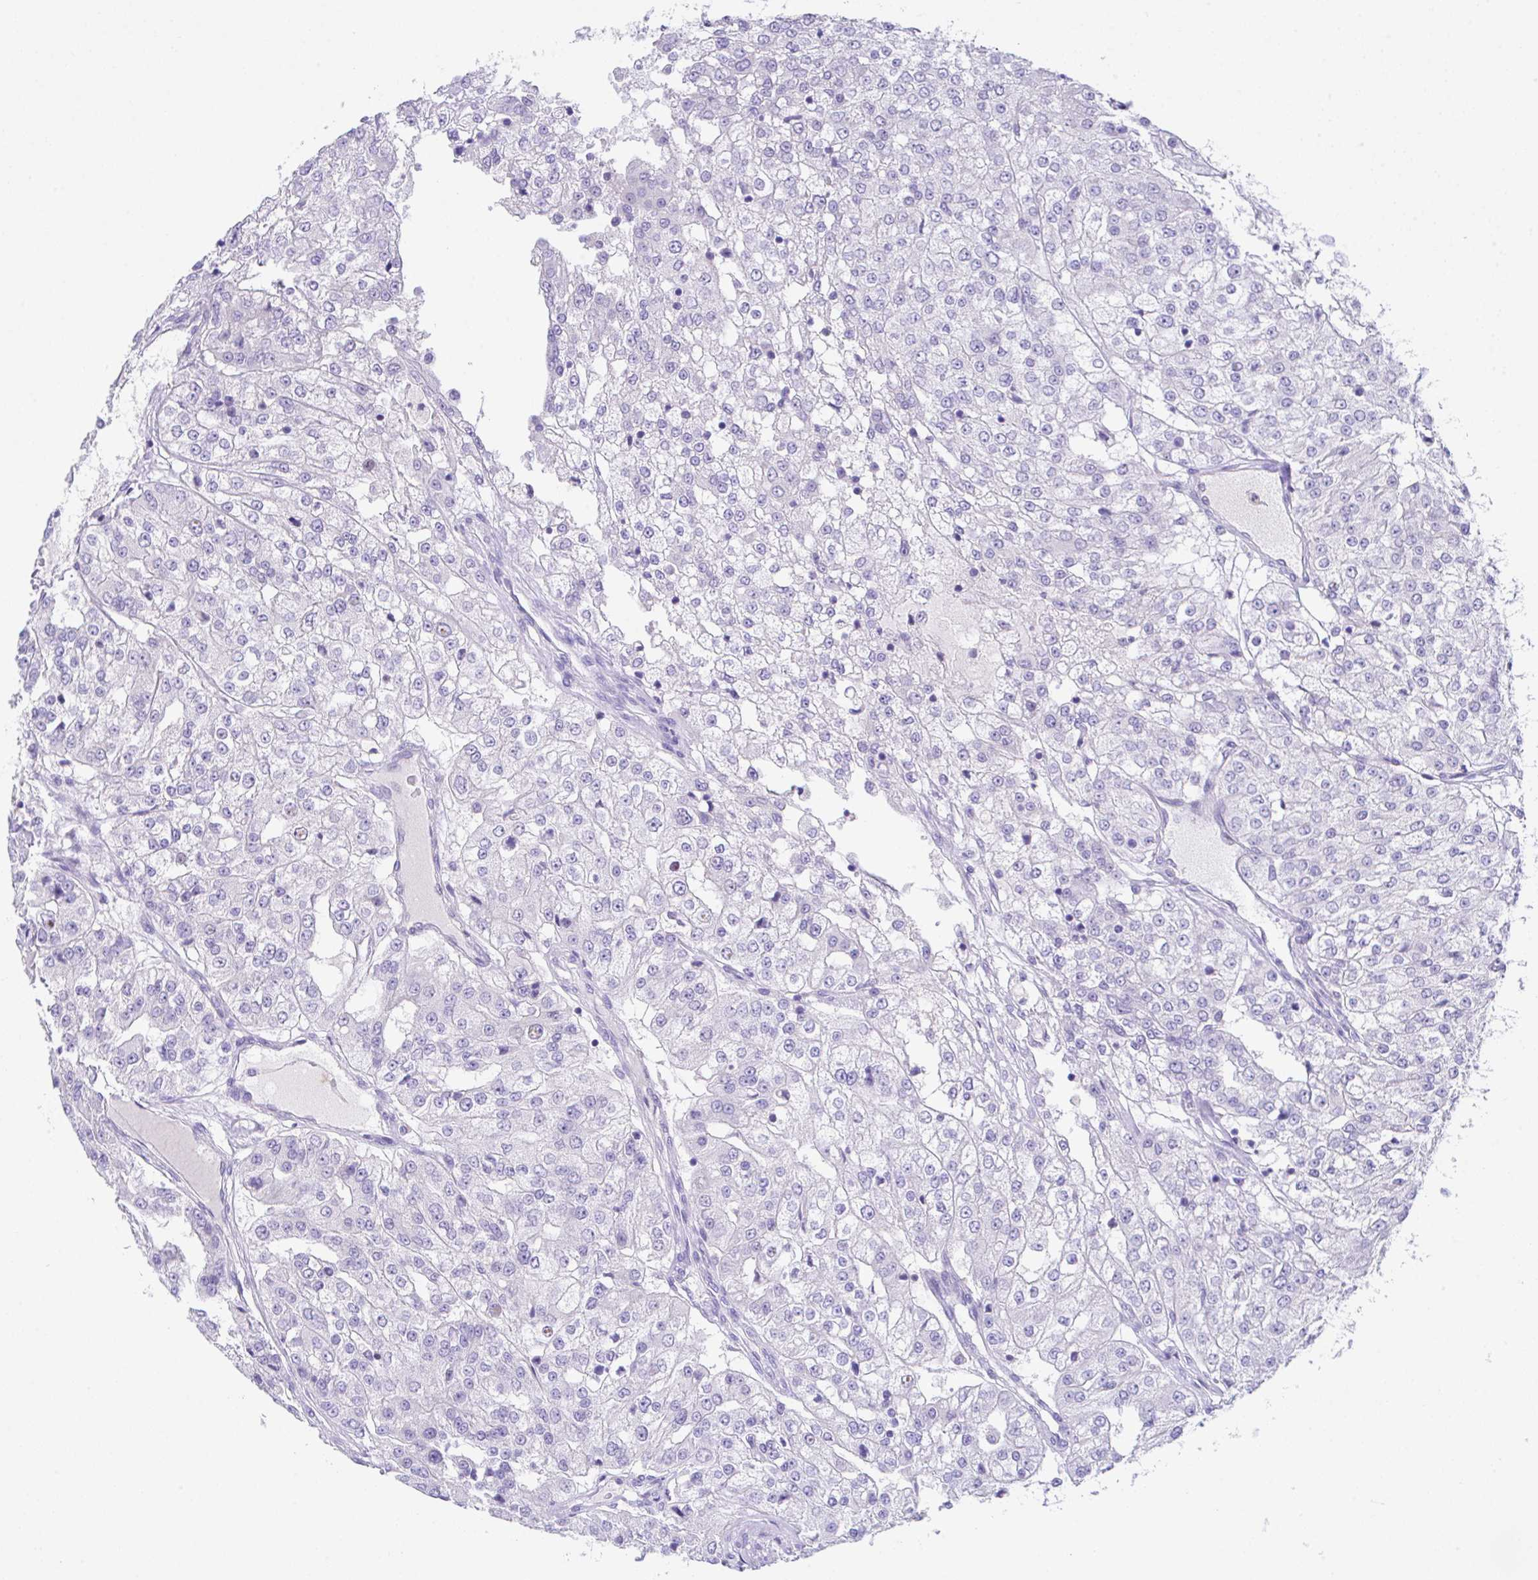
{"staining": {"intensity": "negative", "quantity": "none", "location": "none"}, "tissue": "renal cancer", "cell_type": "Tumor cells", "image_type": "cancer", "snomed": [{"axis": "morphology", "description": "Adenocarcinoma, NOS"}, {"axis": "topography", "description": "Kidney"}], "caption": "An immunohistochemistry (IHC) photomicrograph of renal adenocarcinoma is shown. There is no staining in tumor cells of renal adenocarcinoma.", "gene": "HOXB4", "patient": {"sex": "female", "age": 63}}